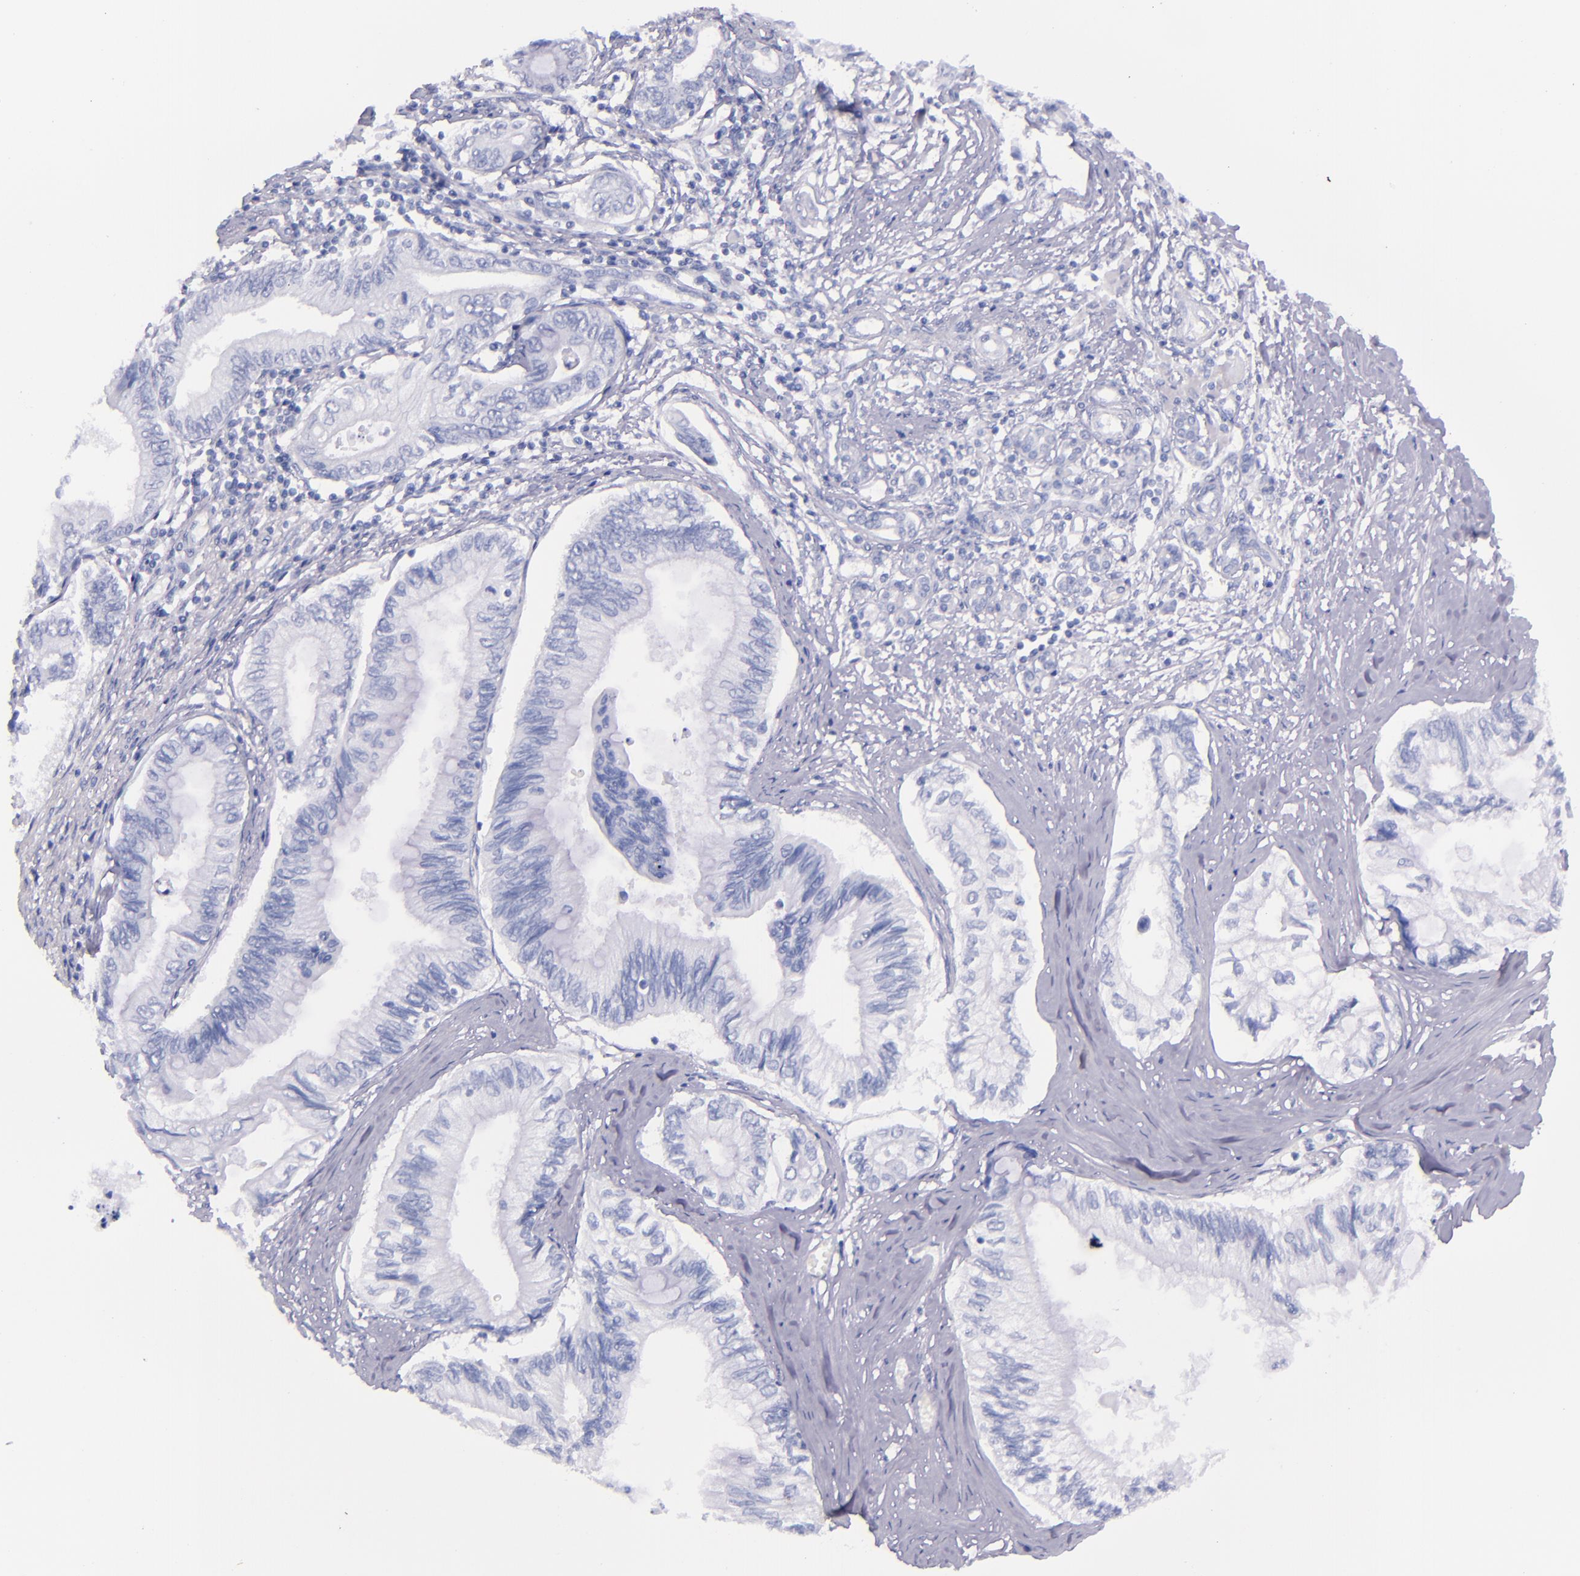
{"staining": {"intensity": "negative", "quantity": "none", "location": "none"}, "tissue": "pancreatic cancer", "cell_type": "Tumor cells", "image_type": "cancer", "snomed": [{"axis": "morphology", "description": "Adenocarcinoma, NOS"}, {"axis": "topography", "description": "Pancreas"}], "caption": "Immunohistochemical staining of pancreatic cancer displays no significant expression in tumor cells.", "gene": "SFTPB", "patient": {"sex": "female", "age": 66}}